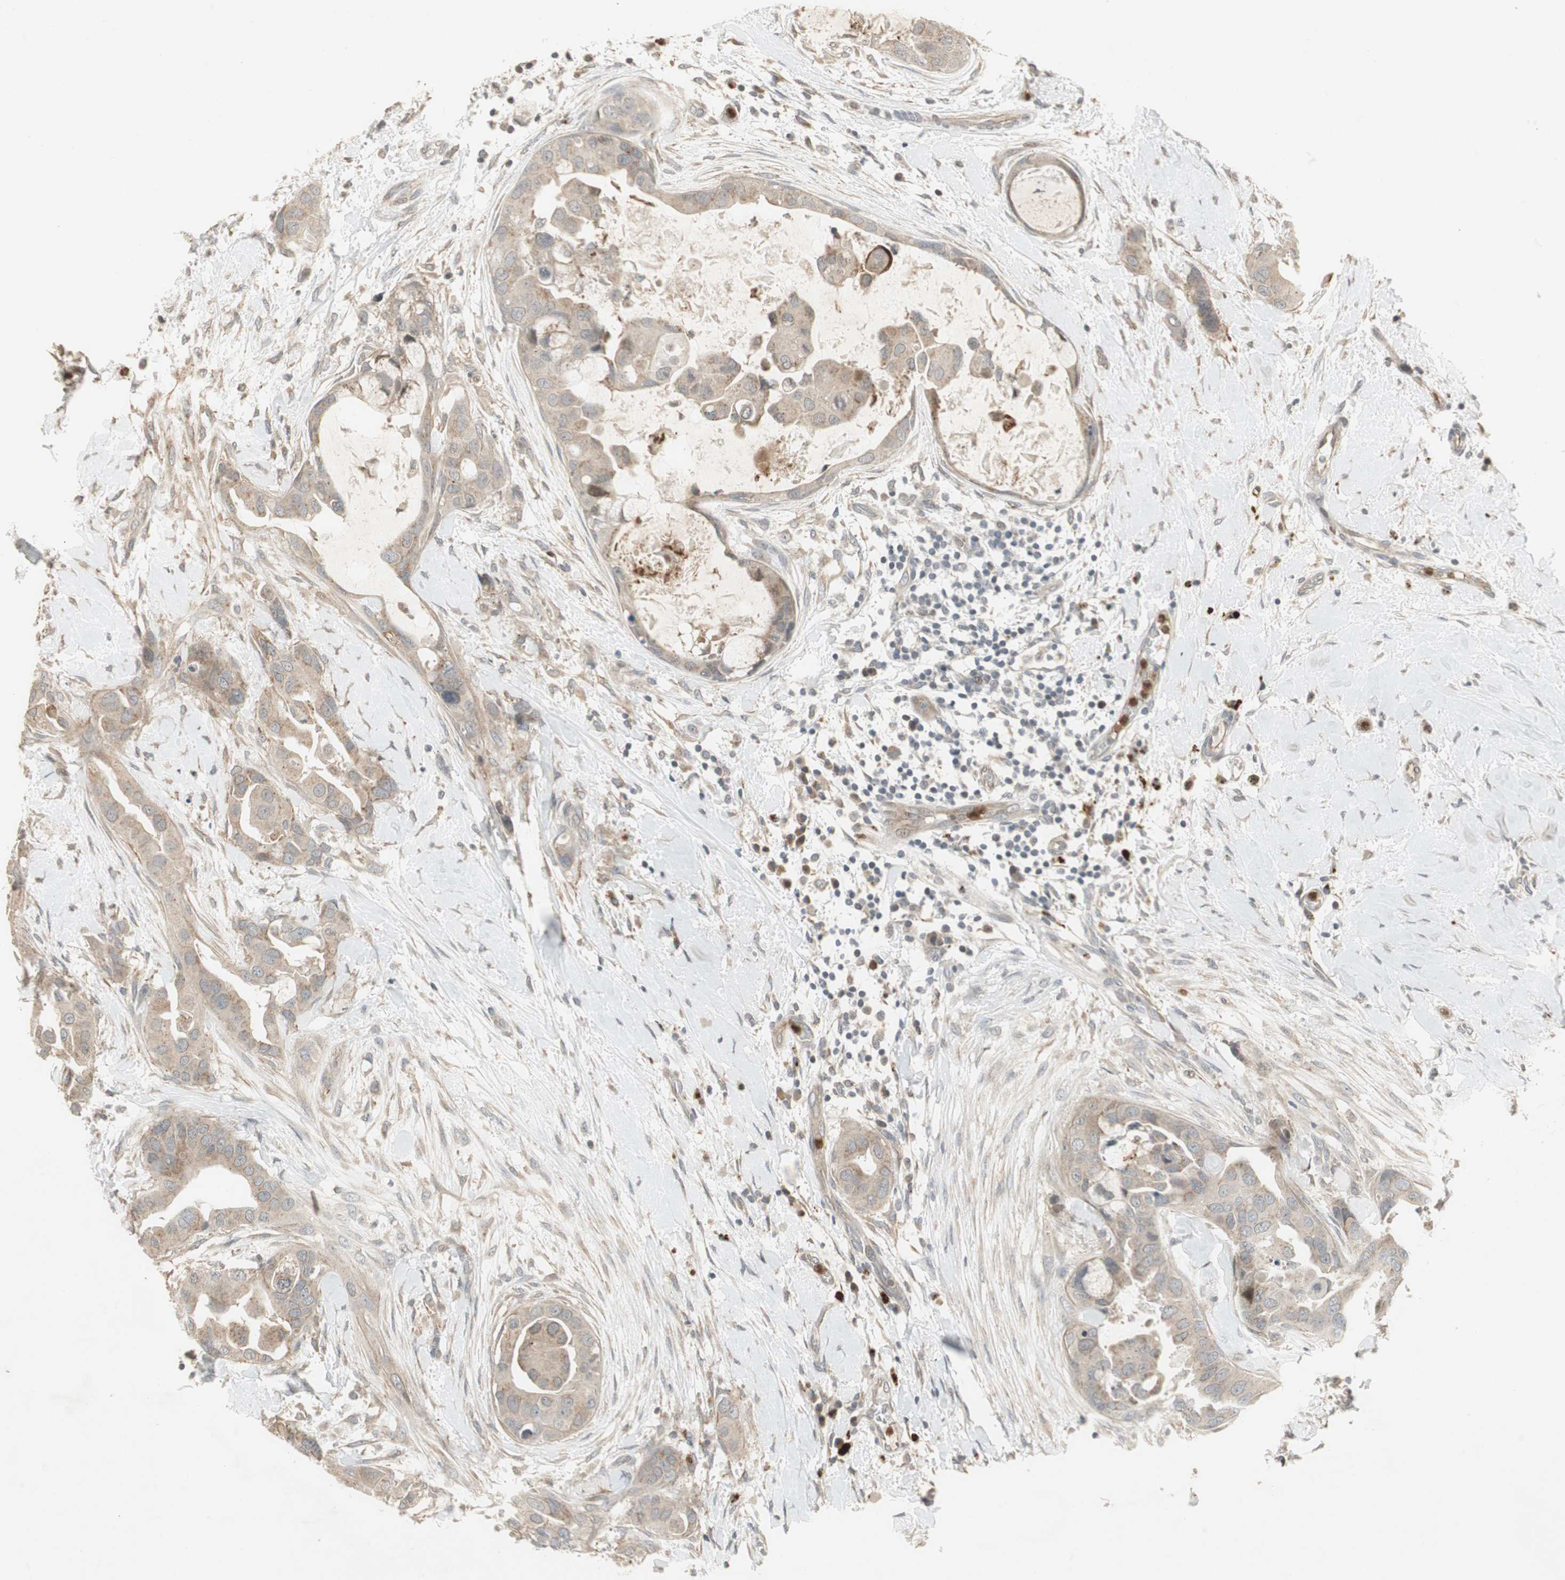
{"staining": {"intensity": "weak", "quantity": "25%-75%", "location": "cytoplasmic/membranous"}, "tissue": "breast cancer", "cell_type": "Tumor cells", "image_type": "cancer", "snomed": [{"axis": "morphology", "description": "Duct carcinoma"}, {"axis": "topography", "description": "Breast"}], "caption": "Immunohistochemical staining of human infiltrating ductal carcinoma (breast) displays weak cytoplasmic/membranous protein positivity in about 25%-75% of tumor cells.", "gene": "SNX4", "patient": {"sex": "female", "age": 40}}